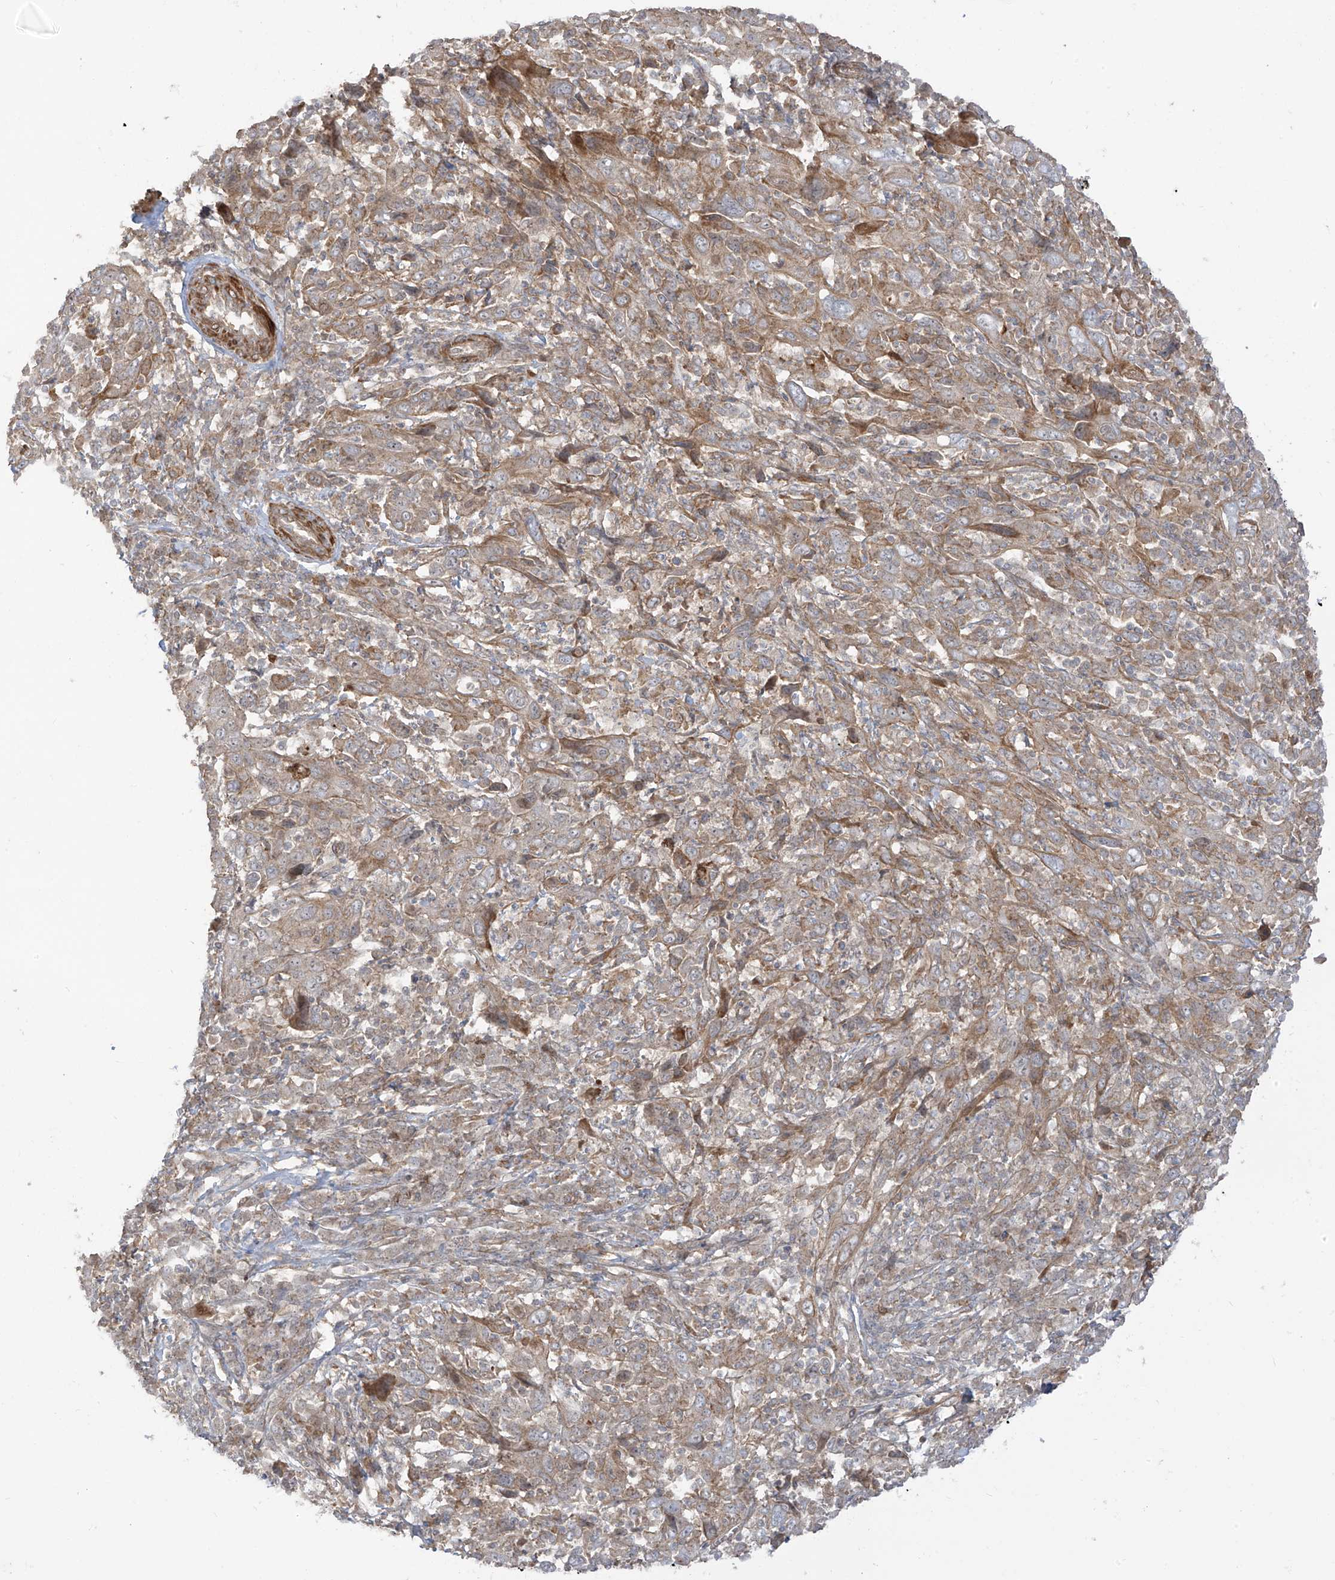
{"staining": {"intensity": "moderate", "quantity": ">75%", "location": "cytoplasmic/membranous"}, "tissue": "cervical cancer", "cell_type": "Tumor cells", "image_type": "cancer", "snomed": [{"axis": "morphology", "description": "Squamous cell carcinoma, NOS"}, {"axis": "topography", "description": "Cervix"}], "caption": "Cervical cancer stained with DAB immunohistochemistry (IHC) reveals medium levels of moderate cytoplasmic/membranous staining in approximately >75% of tumor cells.", "gene": "ENTR1", "patient": {"sex": "female", "age": 46}}